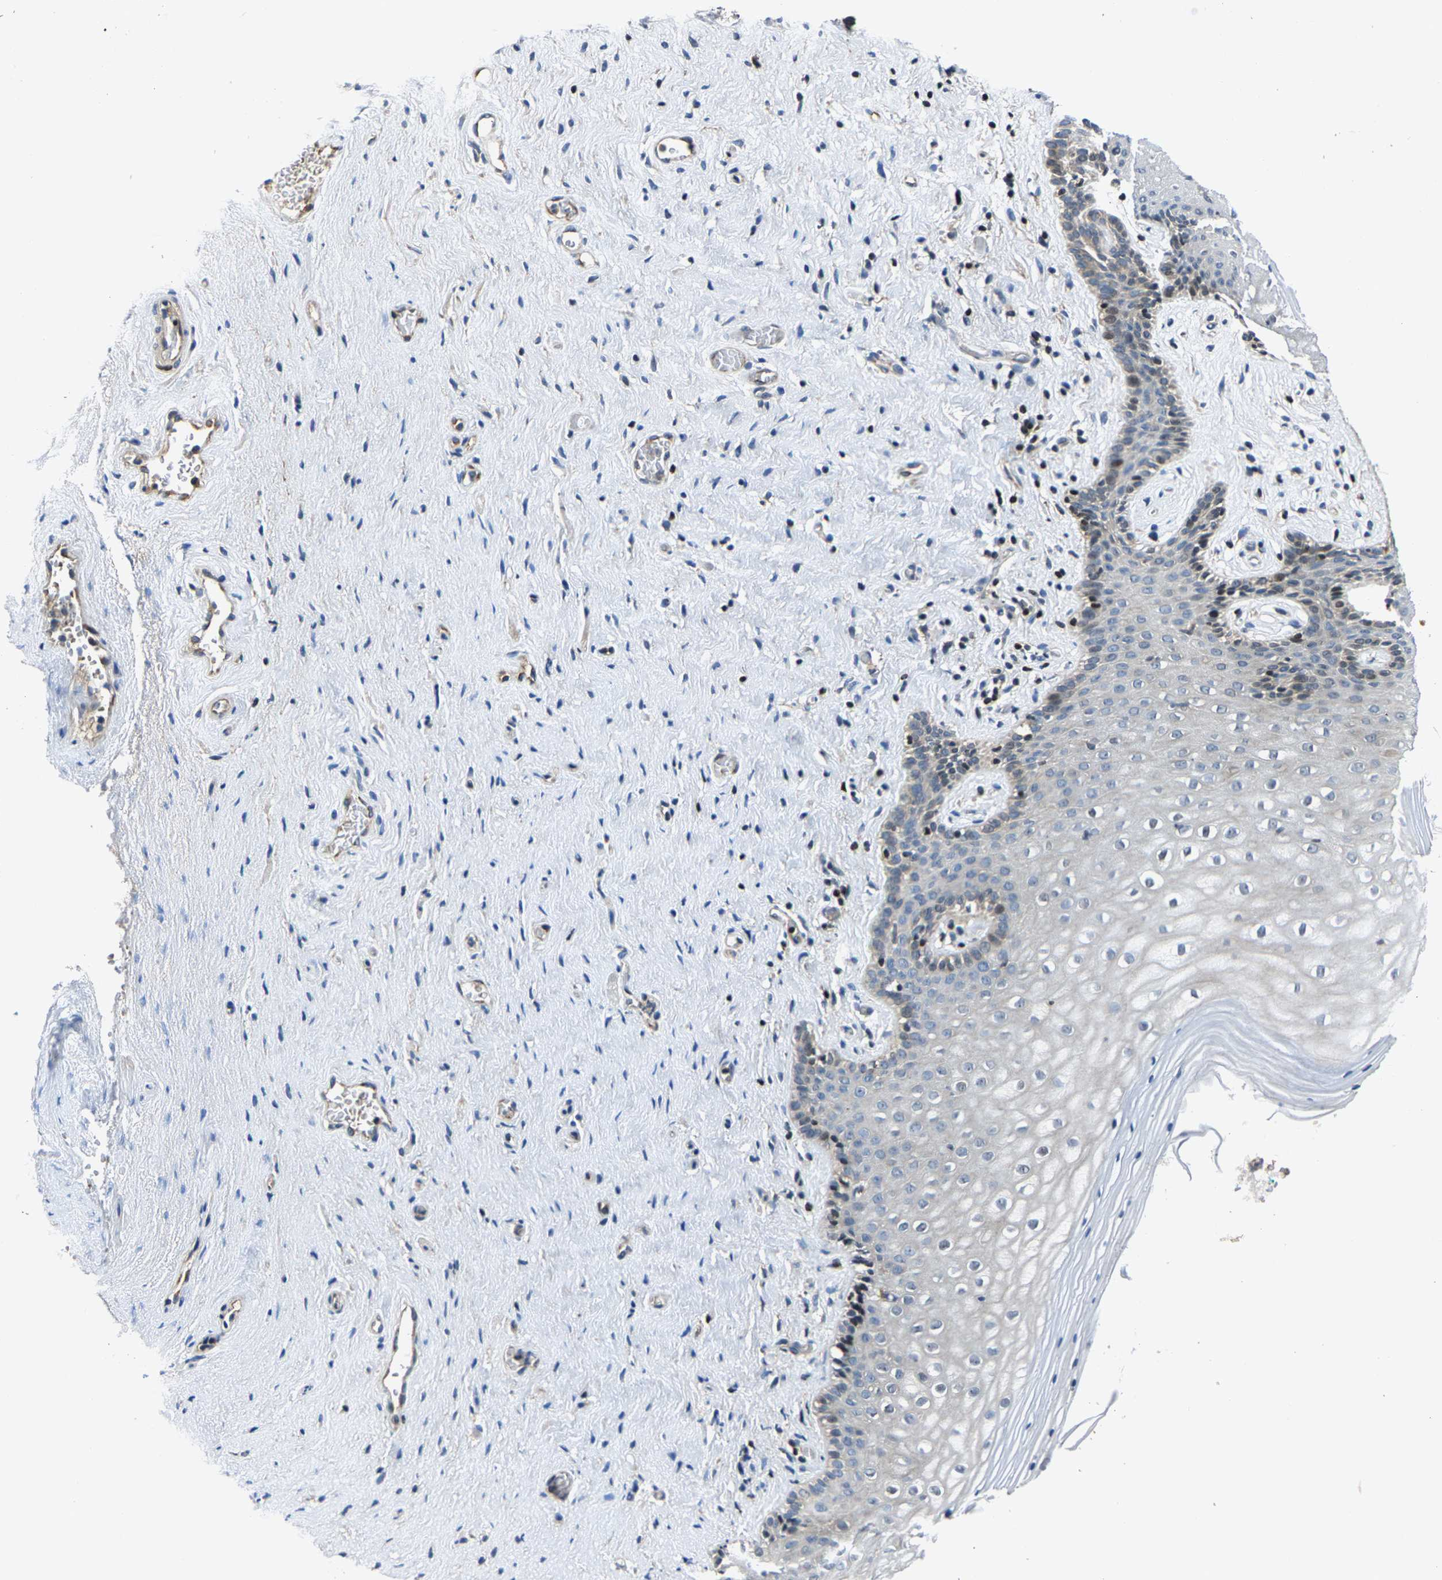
{"staining": {"intensity": "negative", "quantity": "none", "location": "none"}, "tissue": "vagina", "cell_type": "Squamous epithelial cells", "image_type": "normal", "snomed": [{"axis": "morphology", "description": "Normal tissue, NOS"}, {"axis": "topography", "description": "Vagina"}], "caption": "DAB immunohistochemical staining of unremarkable human vagina demonstrates no significant expression in squamous epithelial cells. The staining is performed using DAB brown chromogen with nuclei counter-stained in using hematoxylin.", "gene": "AGBL3", "patient": {"sex": "female", "age": 44}}